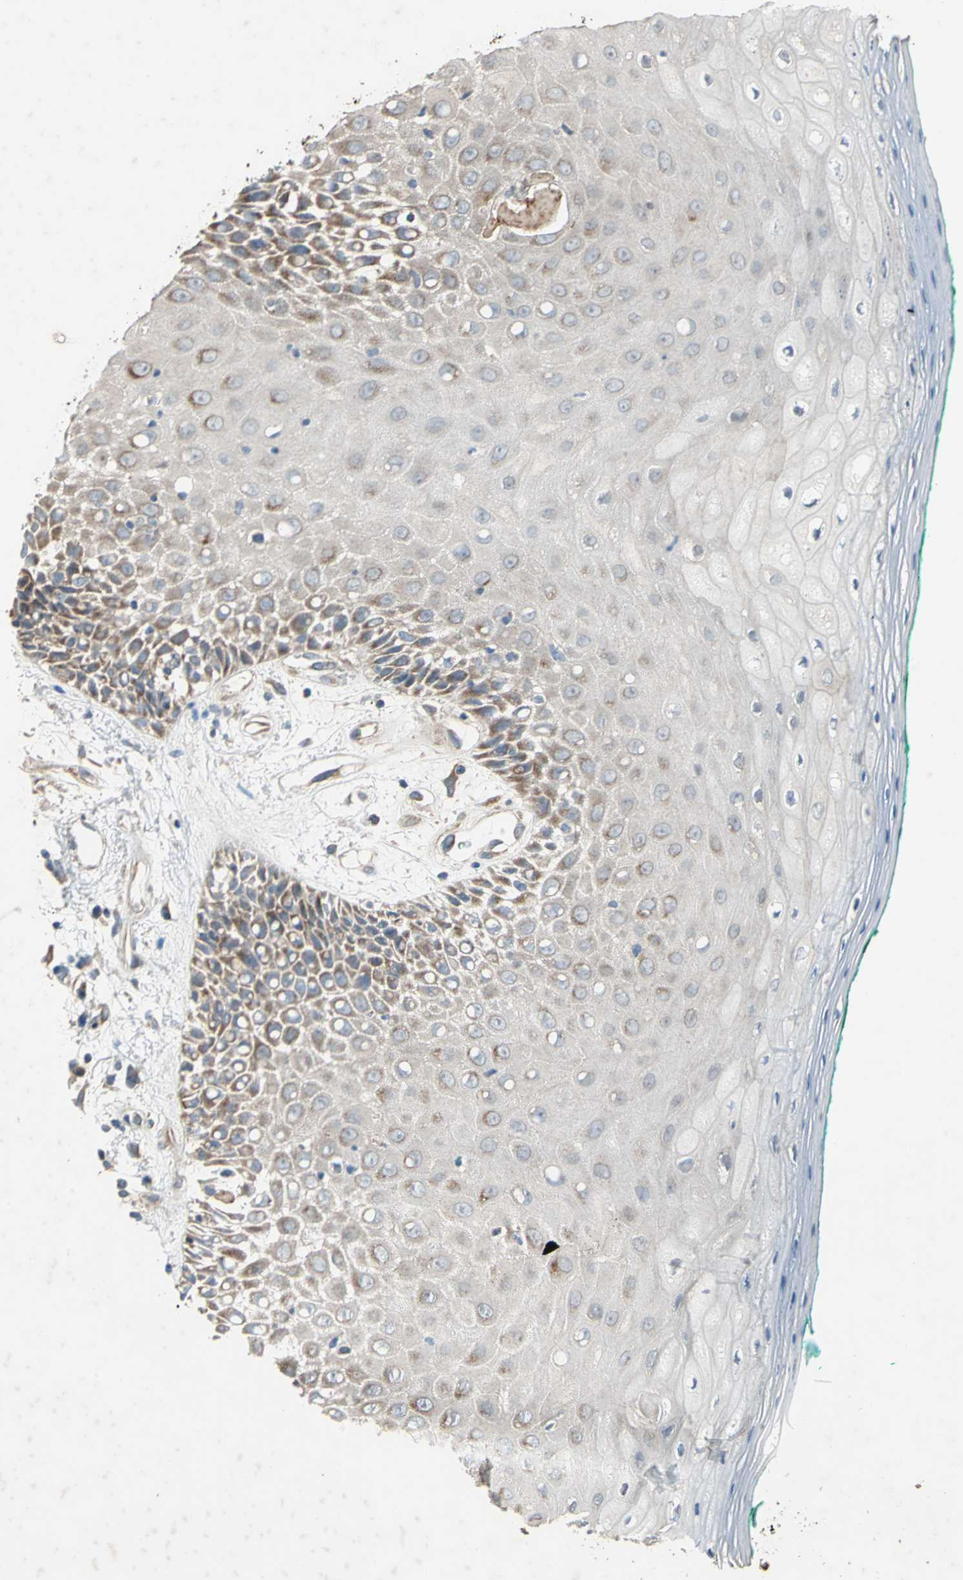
{"staining": {"intensity": "moderate", "quantity": "<25%", "location": "cytoplasmic/membranous"}, "tissue": "oral mucosa", "cell_type": "Squamous epithelial cells", "image_type": "normal", "snomed": [{"axis": "morphology", "description": "Normal tissue, NOS"}, {"axis": "morphology", "description": "Squamous cell carcinoma, NOS"}, {"axis": "topography", "description": "Skeletal muscle"}, {"axis": "topography", "description": "Oral tissue"}, {"axis": "topography", "description": "Head-Neck"}], "caption": "Immunohistochemical staining of unremarkable human oral mucosa shows <25% levels of moderate cytoplasmic/membranous protein expression in approximately <25% of squamous epithelial cells. The protein of interest is shown in brown color, while the nuclei are stained blue.", "gene": "TRAK1", "patient": {"sex": "female", "age": 84}}